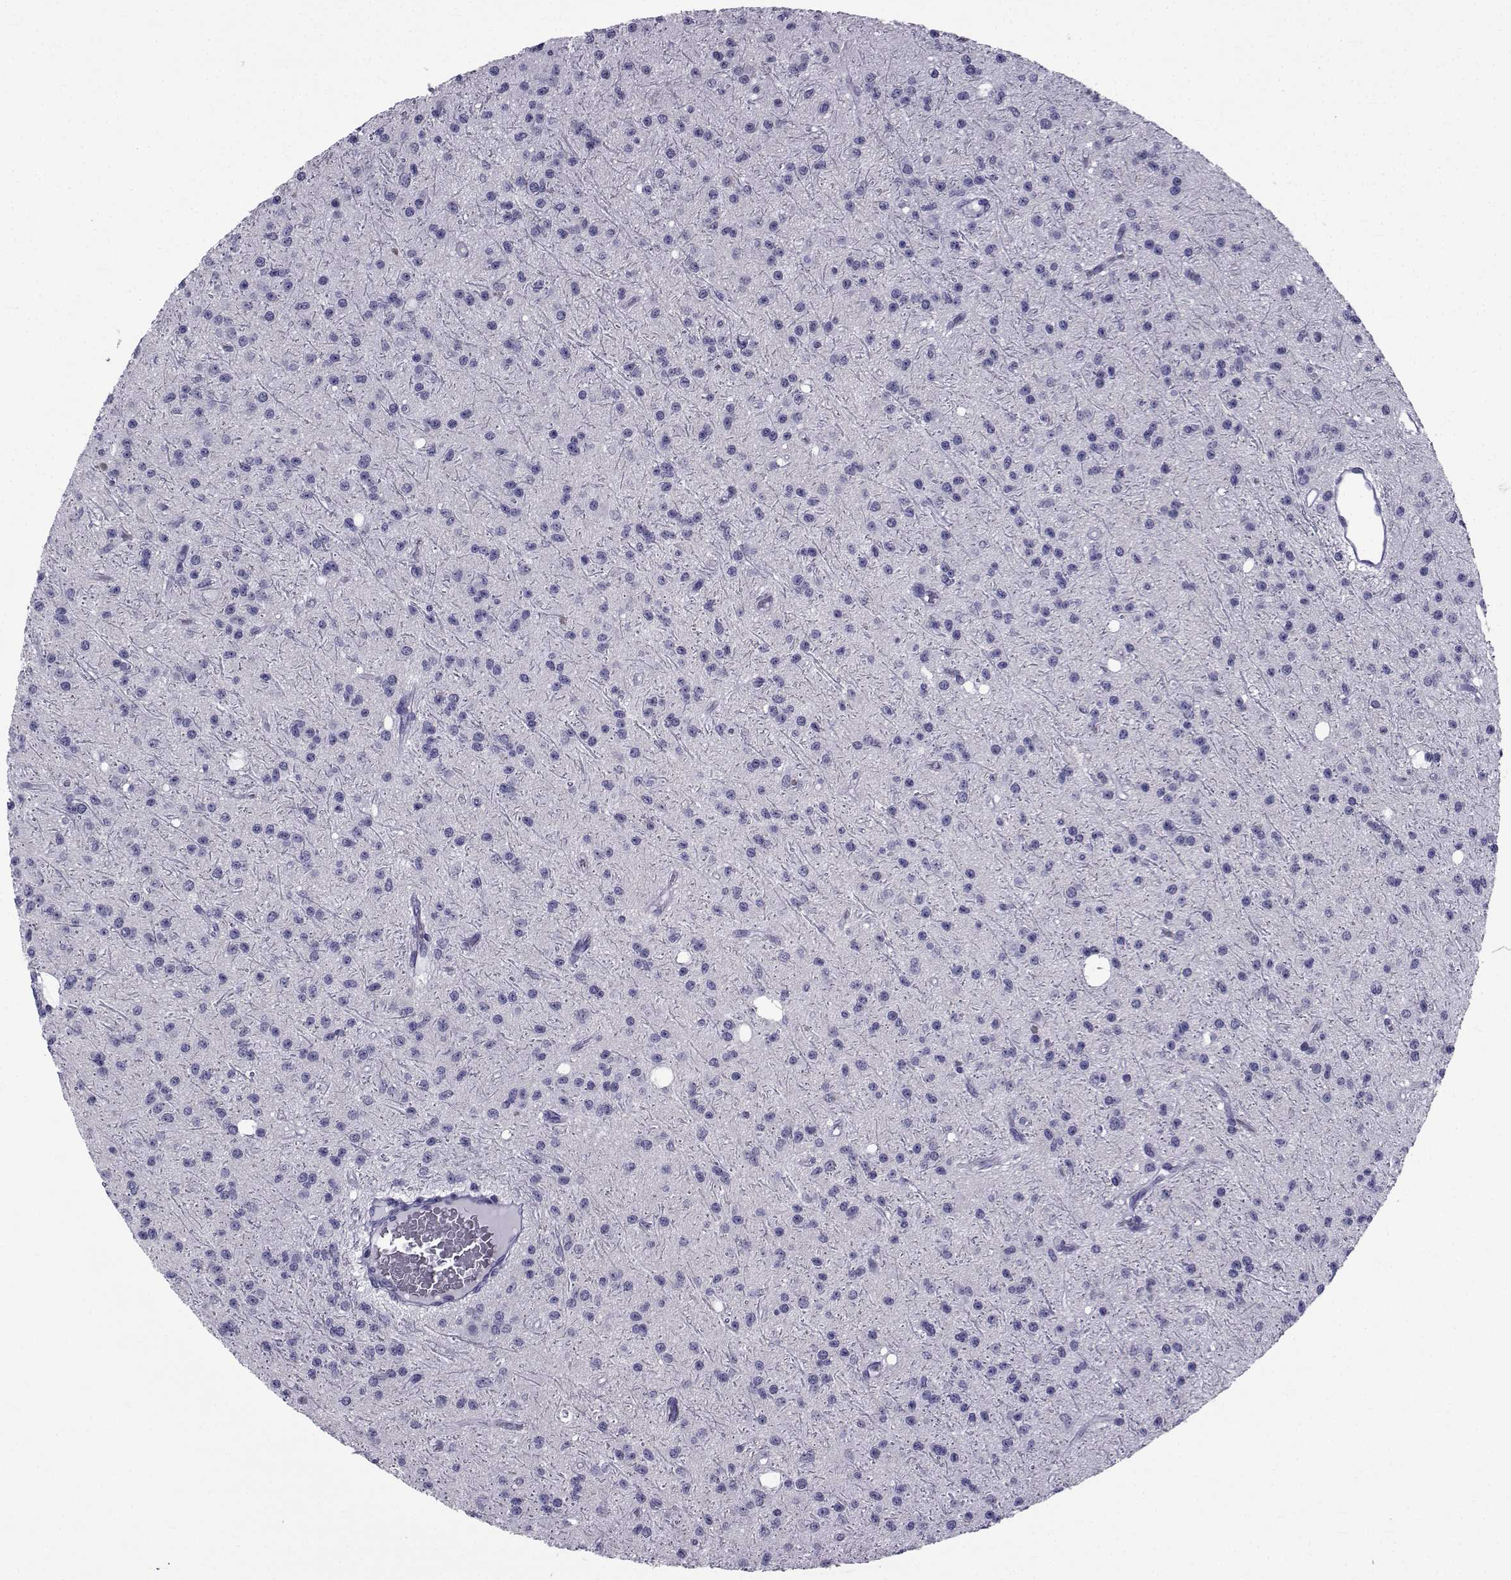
{"staining": {"intensity": "negative", "quantity": "none", "location": "none"}, "tissue": "glioma", "cell_type": "Tumor cells", "image_type": "cancer", "snomed": [{"axis": "morphology", "description": "Glioma, malignant, Low grade"}, {"axis": "topography", "description": "Brain"}], "caption": "Glioma stained for a protein using IHC reveals no expression tumor cells.", "gene": "SPANXD", "patient": {"sex": "male", "age": 27}}